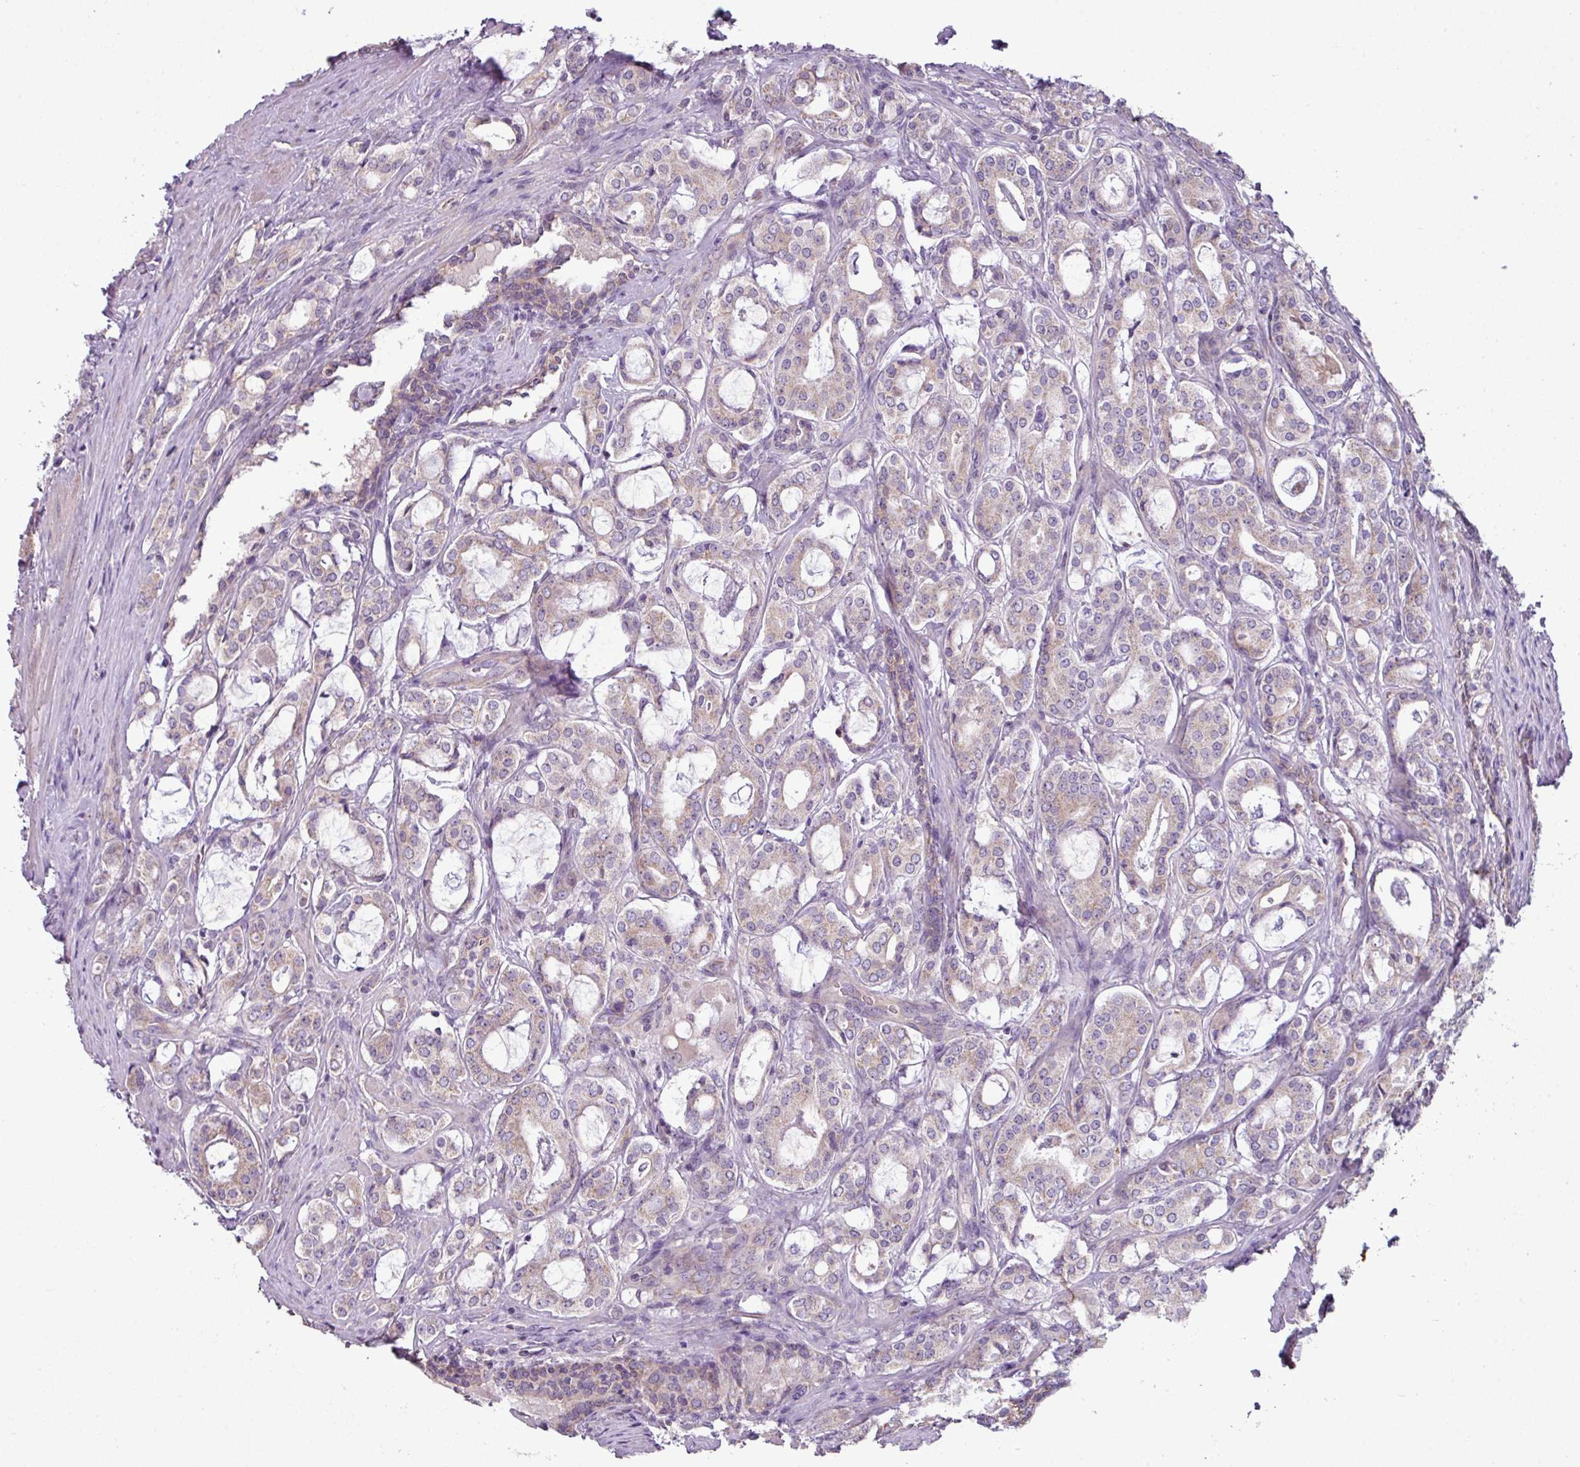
{"staining": {"intensity": "weak", "quantity": "<25%", "location": "cytoplasmic/membranous"}, "tissue": "prostate cancer", "cell_type": "Tumor cells", "image_type": "cancer", "snomed": [{"axis": "morphology", "description": "Adenocarcinoma, High grade"}, {"axis": "topography", "description": "Prostate"}], "caption": "High-grade adenocarcinoma (prostate) stained for a protein using immunohistochemistry (IHC) reveals no positivity tumor cells.", "gene": "LRRC9", "patient": {"sex": "male", "age": 63}}